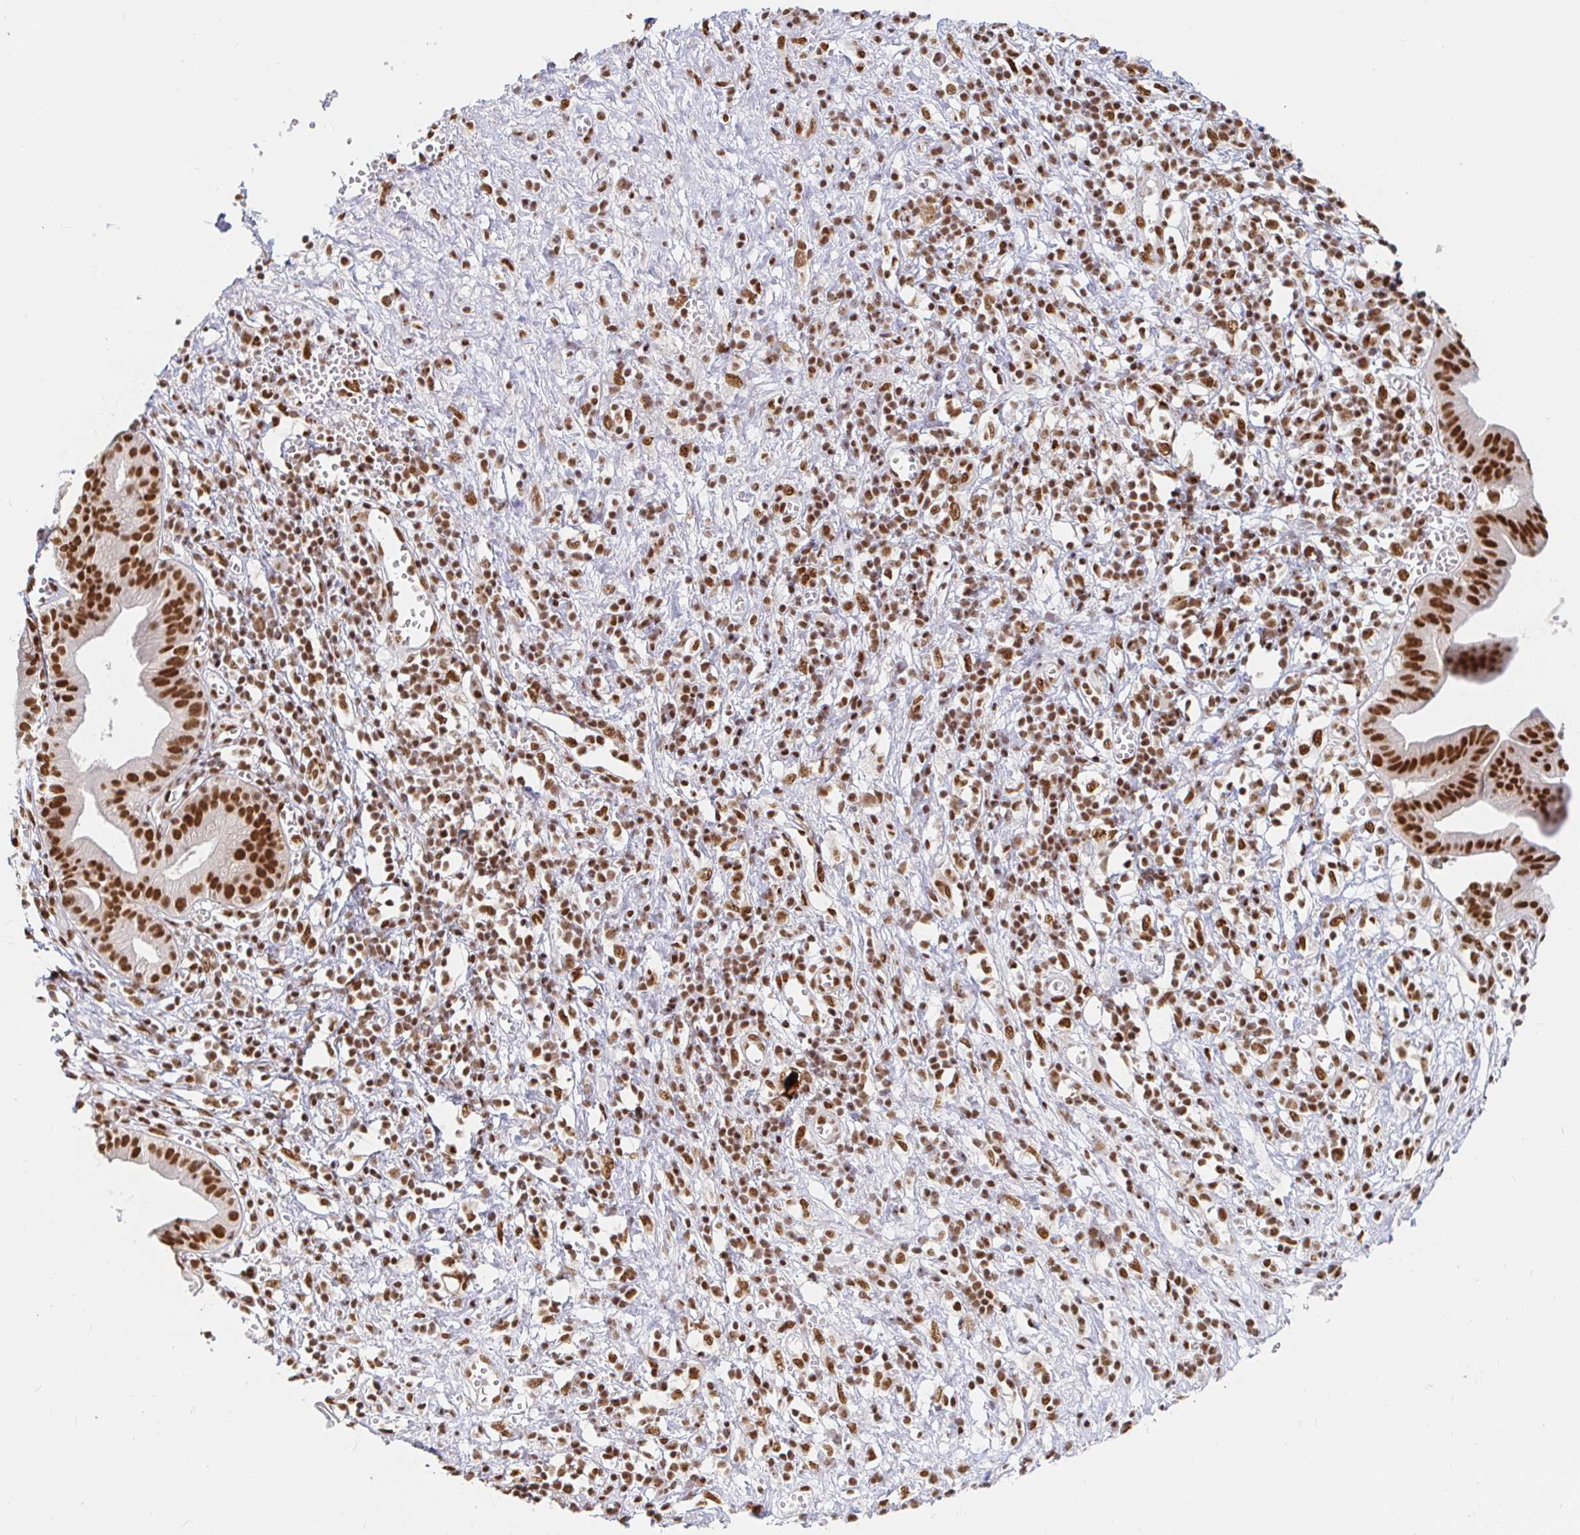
{"staining": {"intensity": "strong", "quantity": ">75%", "location": "nuclear"}, "tissue": "pancreatic cancer", "cell_type": "Tumor cells", "image_type": "cancer", "snomed": [{"axis": "morphology", "description": "Adenocarcinoma, NOS"}, {"axis": "topography", "description": "Pancreas"}], "caption": "Immunohistochemistry image of adenocarcinoma (pancreatic) stained for a protein (brown), which reveals high levels of strong nuclear positivity in approximately >75% of tumor cells.", "gene": "RBMX", "patient": {"sex": "female", "age": 73}}